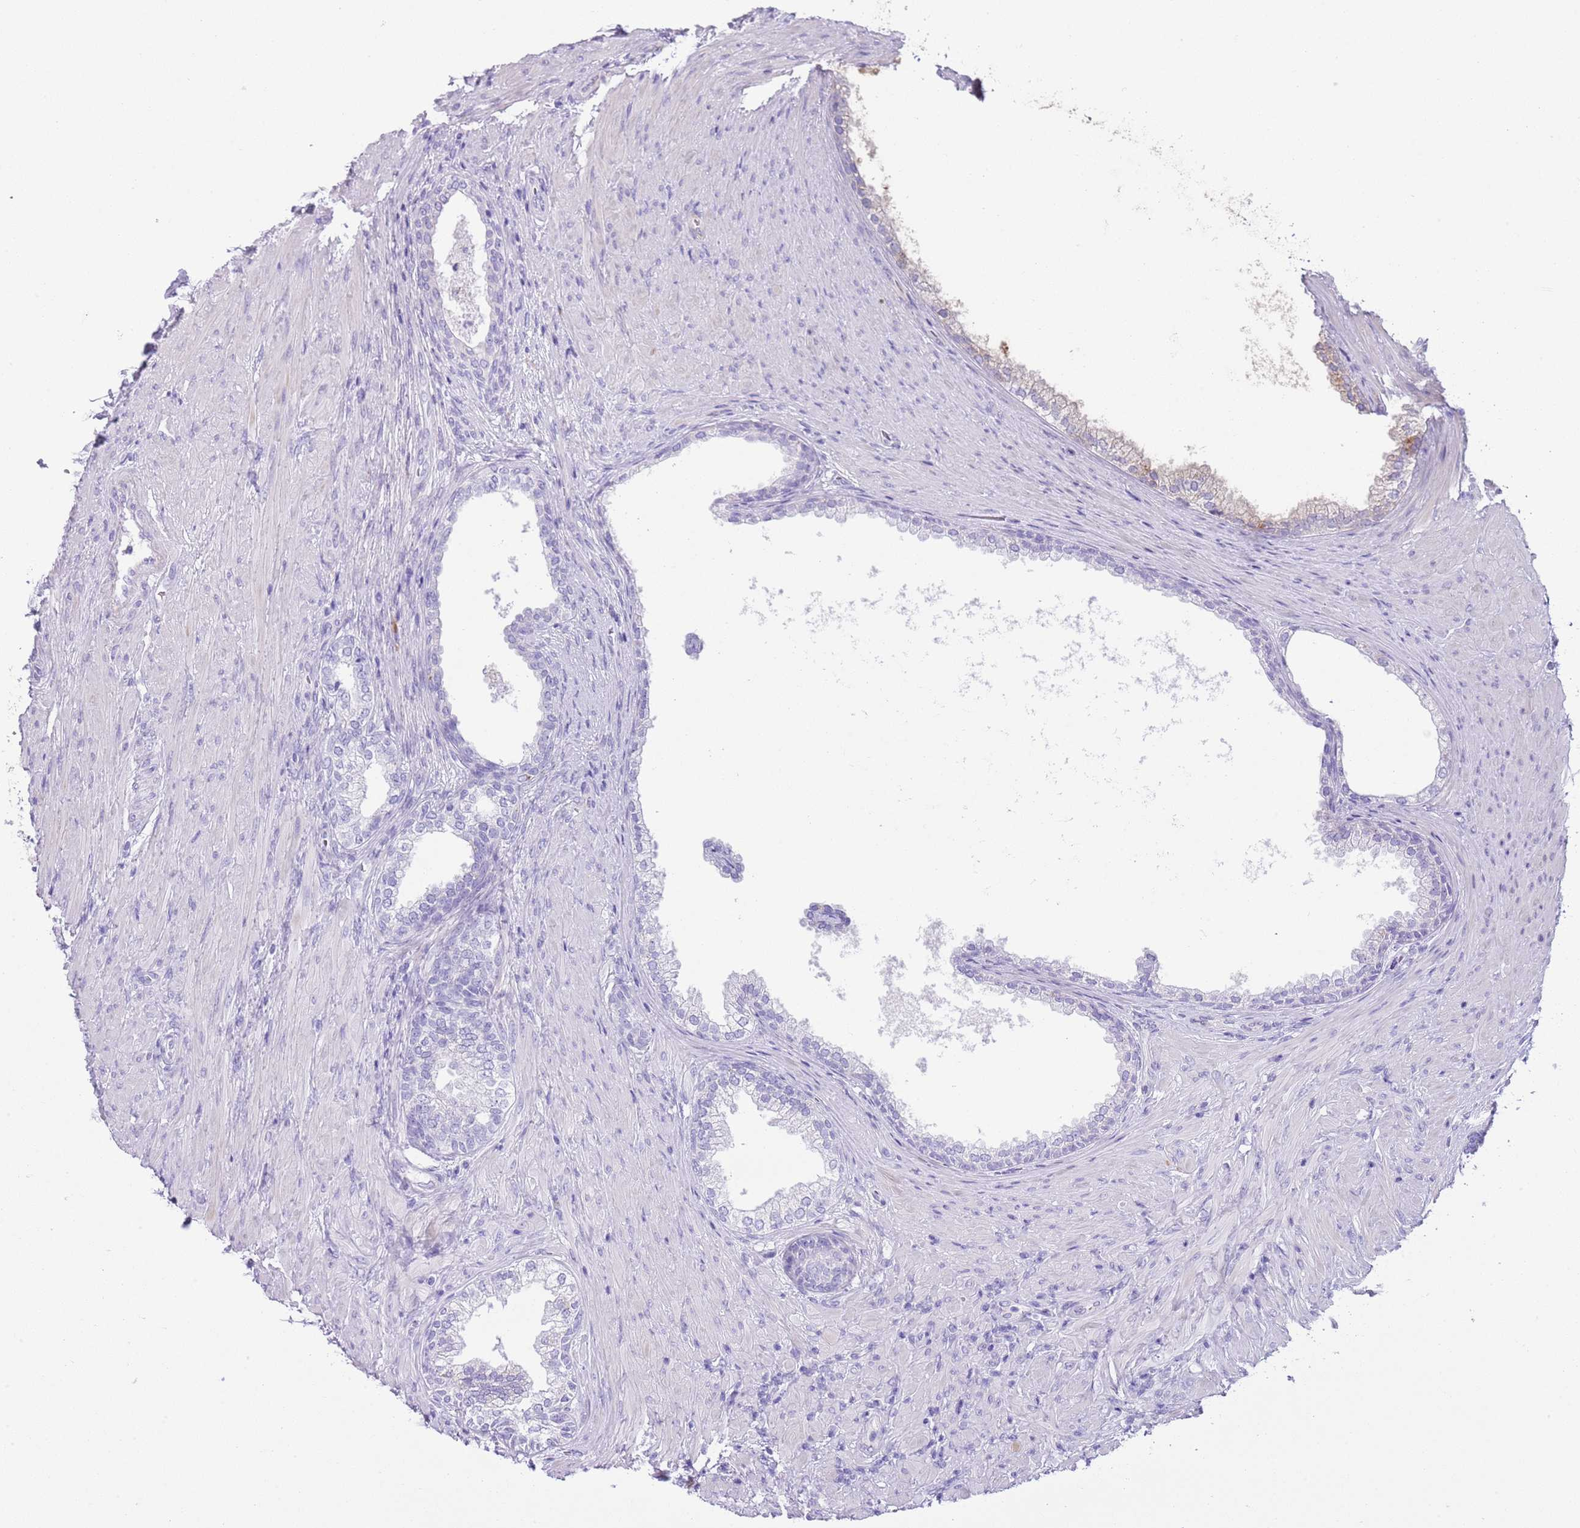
{"staining": {"intensity": "negative", "quantity": "none", "location": "none"}, "tissue": "prostate", "cell_type": "Glandular cells", "image_type": "normal", "snomed": [{"axis": "morphology", "description": "Normal tissue, NOS"}, {"axis": "topography", "description": "Prostate"}], "caption": "DAB immunohistochemical staining of normal prostate displays no significant staining in glandular cells.", "gene": "ABHD17C", "patient": {"sex": "male", "age": 76}}